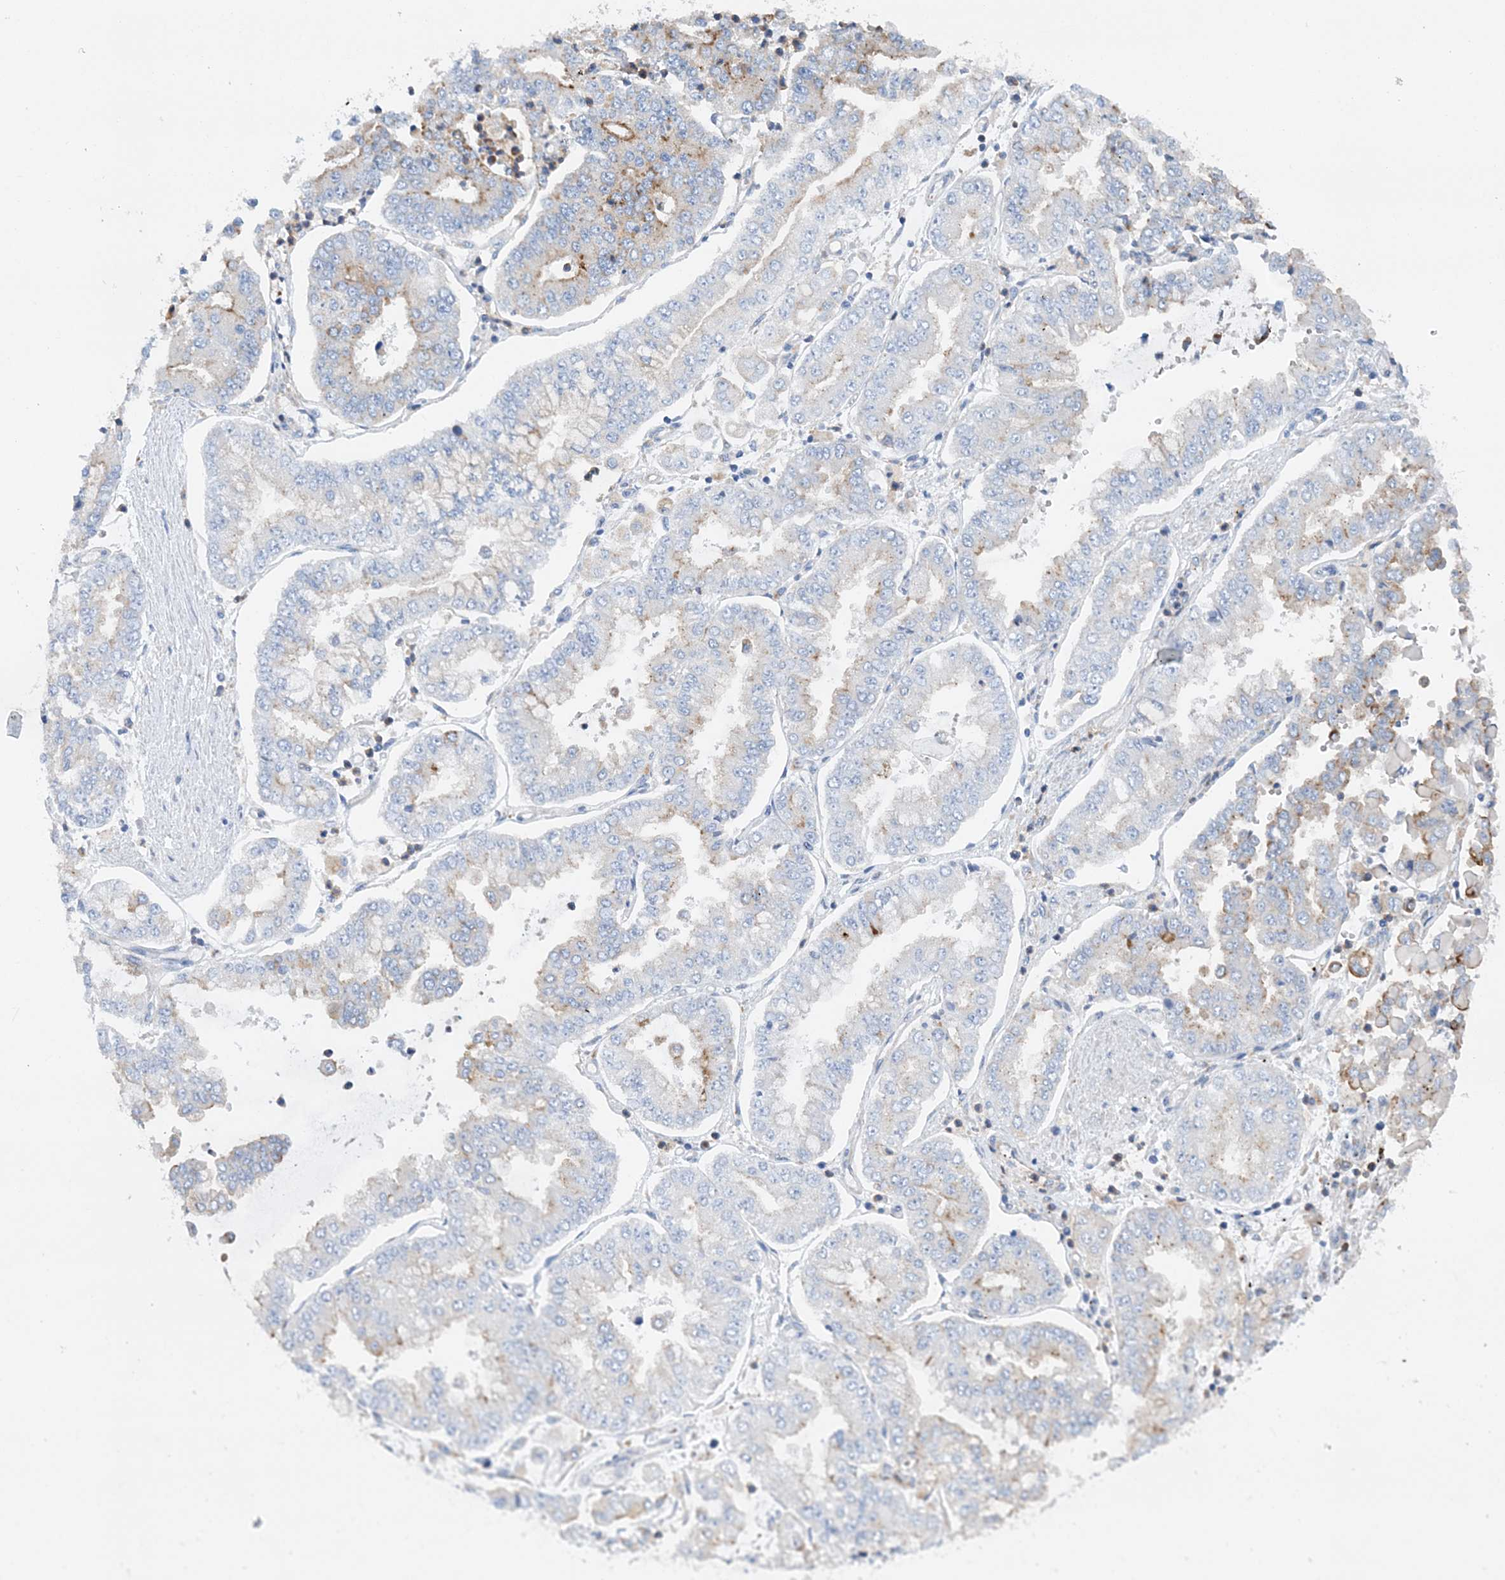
{"staining": {"intensity": "moderate", "quantity": "<25%", "location": "cytoplasmic/membranous"}, "tissue": "stomach cancer", "cell_type": "Tumor cells", "image_type": "cancer", "snomed": [{"axis": "morphology", "description": "Adenocarcinoma, NOS"}, {"axis": "topography", "description": "Stomach"}], "caption": "A histopathology image of human stomach cancer (adenocarcinoma) stained for a protein reveals moderate cytoplasmic/membranous brown staining in tumor cells.", "gene": "PTTG1IP", "patient": {"sex": "male", "age": 76}}